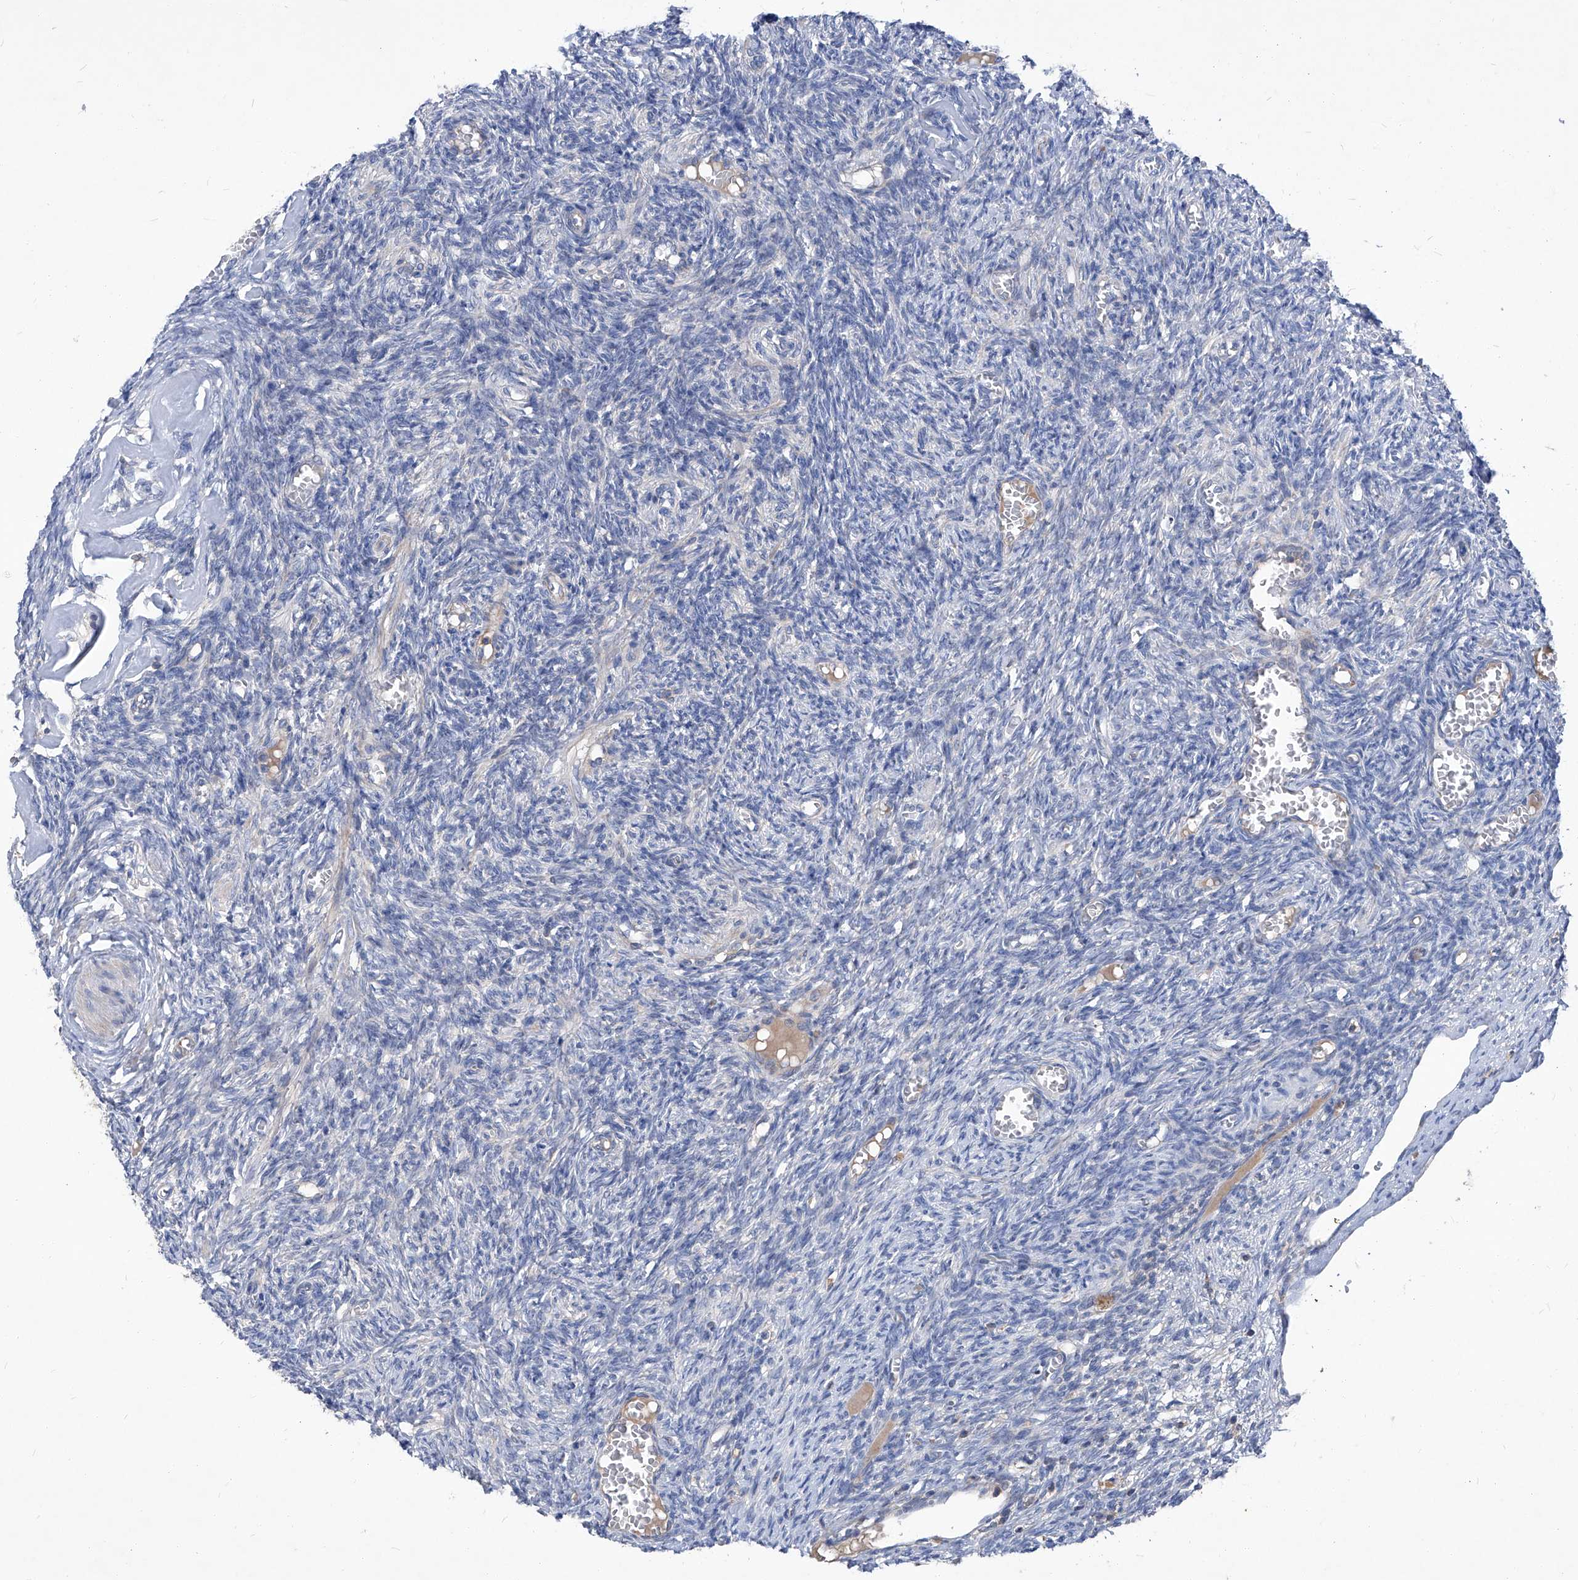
{"staining": {"intensity": "negative", "quantity": "none", "location": "none"}, "tissue": "ovary", "cell_type": "Follicle cells", "image_type": "normal", "snomed": [{"axis": "morphology", "description": "Normal tissue, NOS"}, {"axis": "topography", "description": "Ovary"}], "caption": "This is an IHC micrograph of benign human ovary. There is no positivity in follicle cells.", "gene": "EPHA8", "patient": {"sex": "female", "age": 27}}